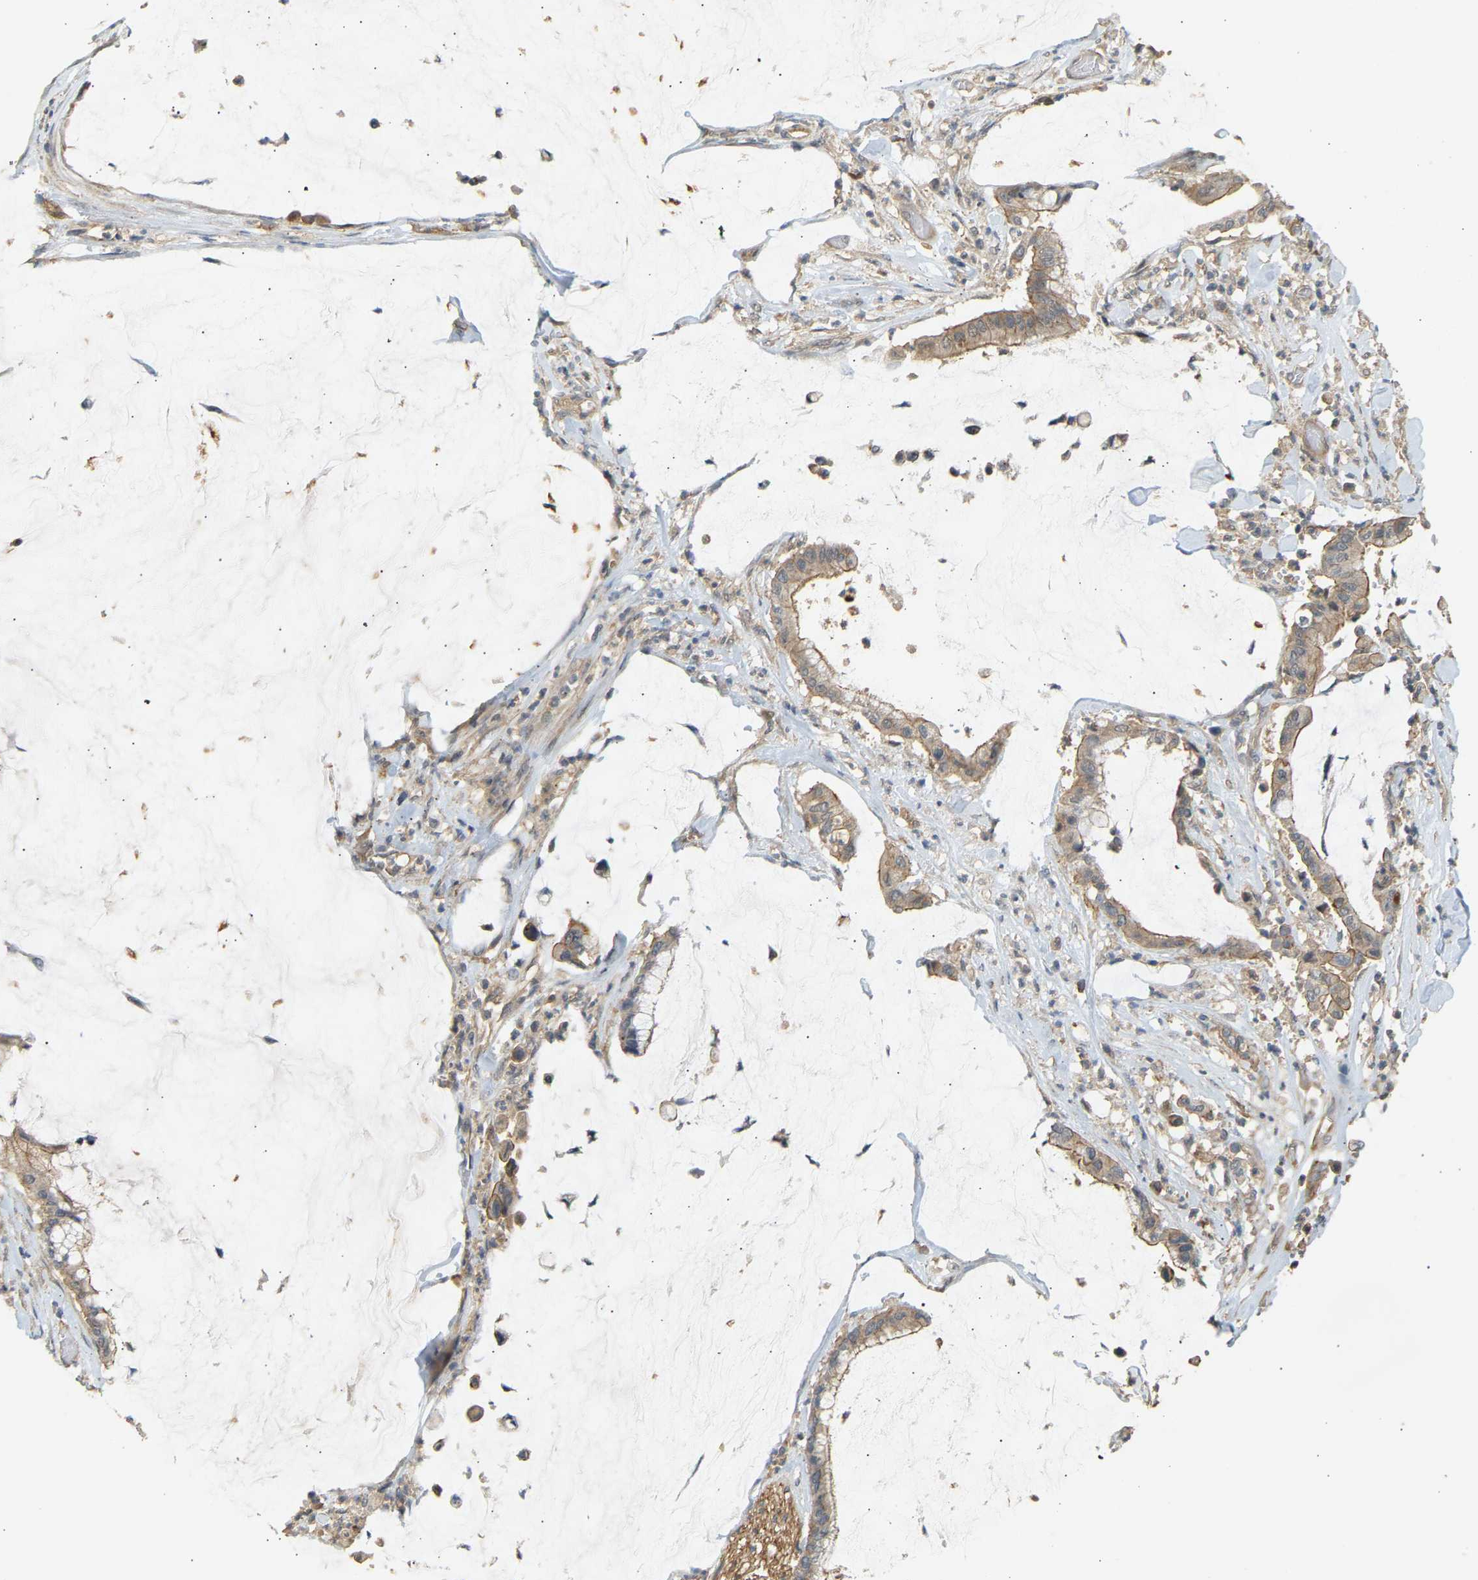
{"staining": {"intensity": "weak", "quantity": ">75%", "location": "cytoplasmic/membranous"}, "tissue": "pancreatic cancer", "cell_type": "Tumor cells", "image_type": "cancer", "snomed": [{"axis": "morphology", "description": "Adenocarcinoma, NOS"}, {"axis": "topography", "description": "Pancreas"}], "caption": "Tumor cells demonstrate weak cytoplasmic/membranous staining in approximately >75% of cells in pancreatic cancer. (DAB = brown stain, brightfield microscopy at high magnification).", "gene": "RGL1", "patient": {"sex": "male", "age": 41}}